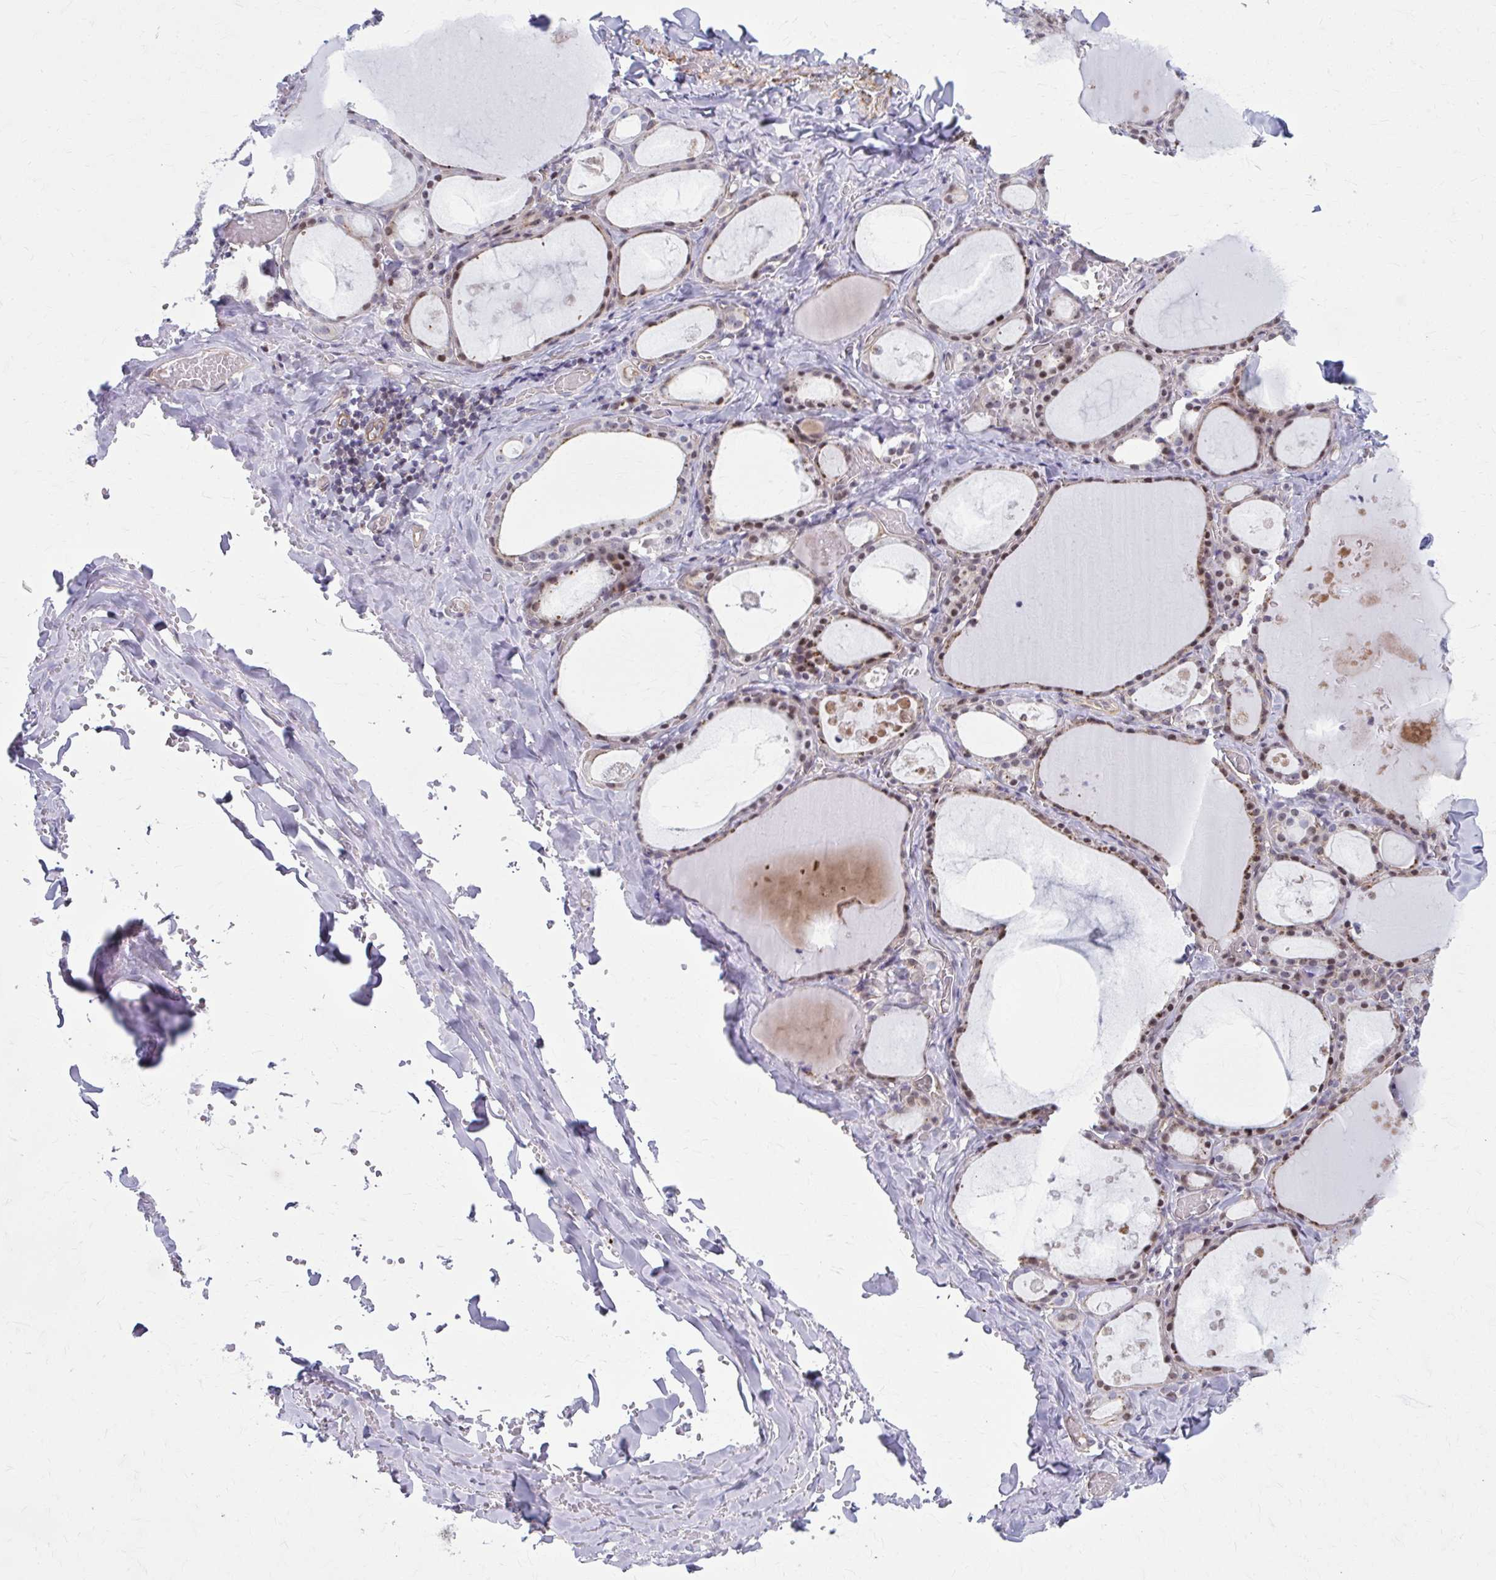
{"staining": {"intensity": "moderate", "quantity": ">75%", "location": "cytoplasmic/membranous,nuclear"}, "tissue": "thyroid gland", "cell_type": "Glandular cells", "image_type": "normal", "snomed": [{"axis": "morphology", "description": "Normal tissue, NOS"}, {"axis": "topography", "description": "Thyroid gland"}], "caption": "Moderate cytoplasmic/membranous,nuclear protein expression is identified in approximately >75% of glandular cells in thyroid gland. (Stains: DAB (3,3'-diaminobenzidine) in brown, nuclei in blue, Microscopy: brightfield microscopy at high magnification).", "gene": "LRRC4B", "patient": {"sex": "male", "age": 56}}